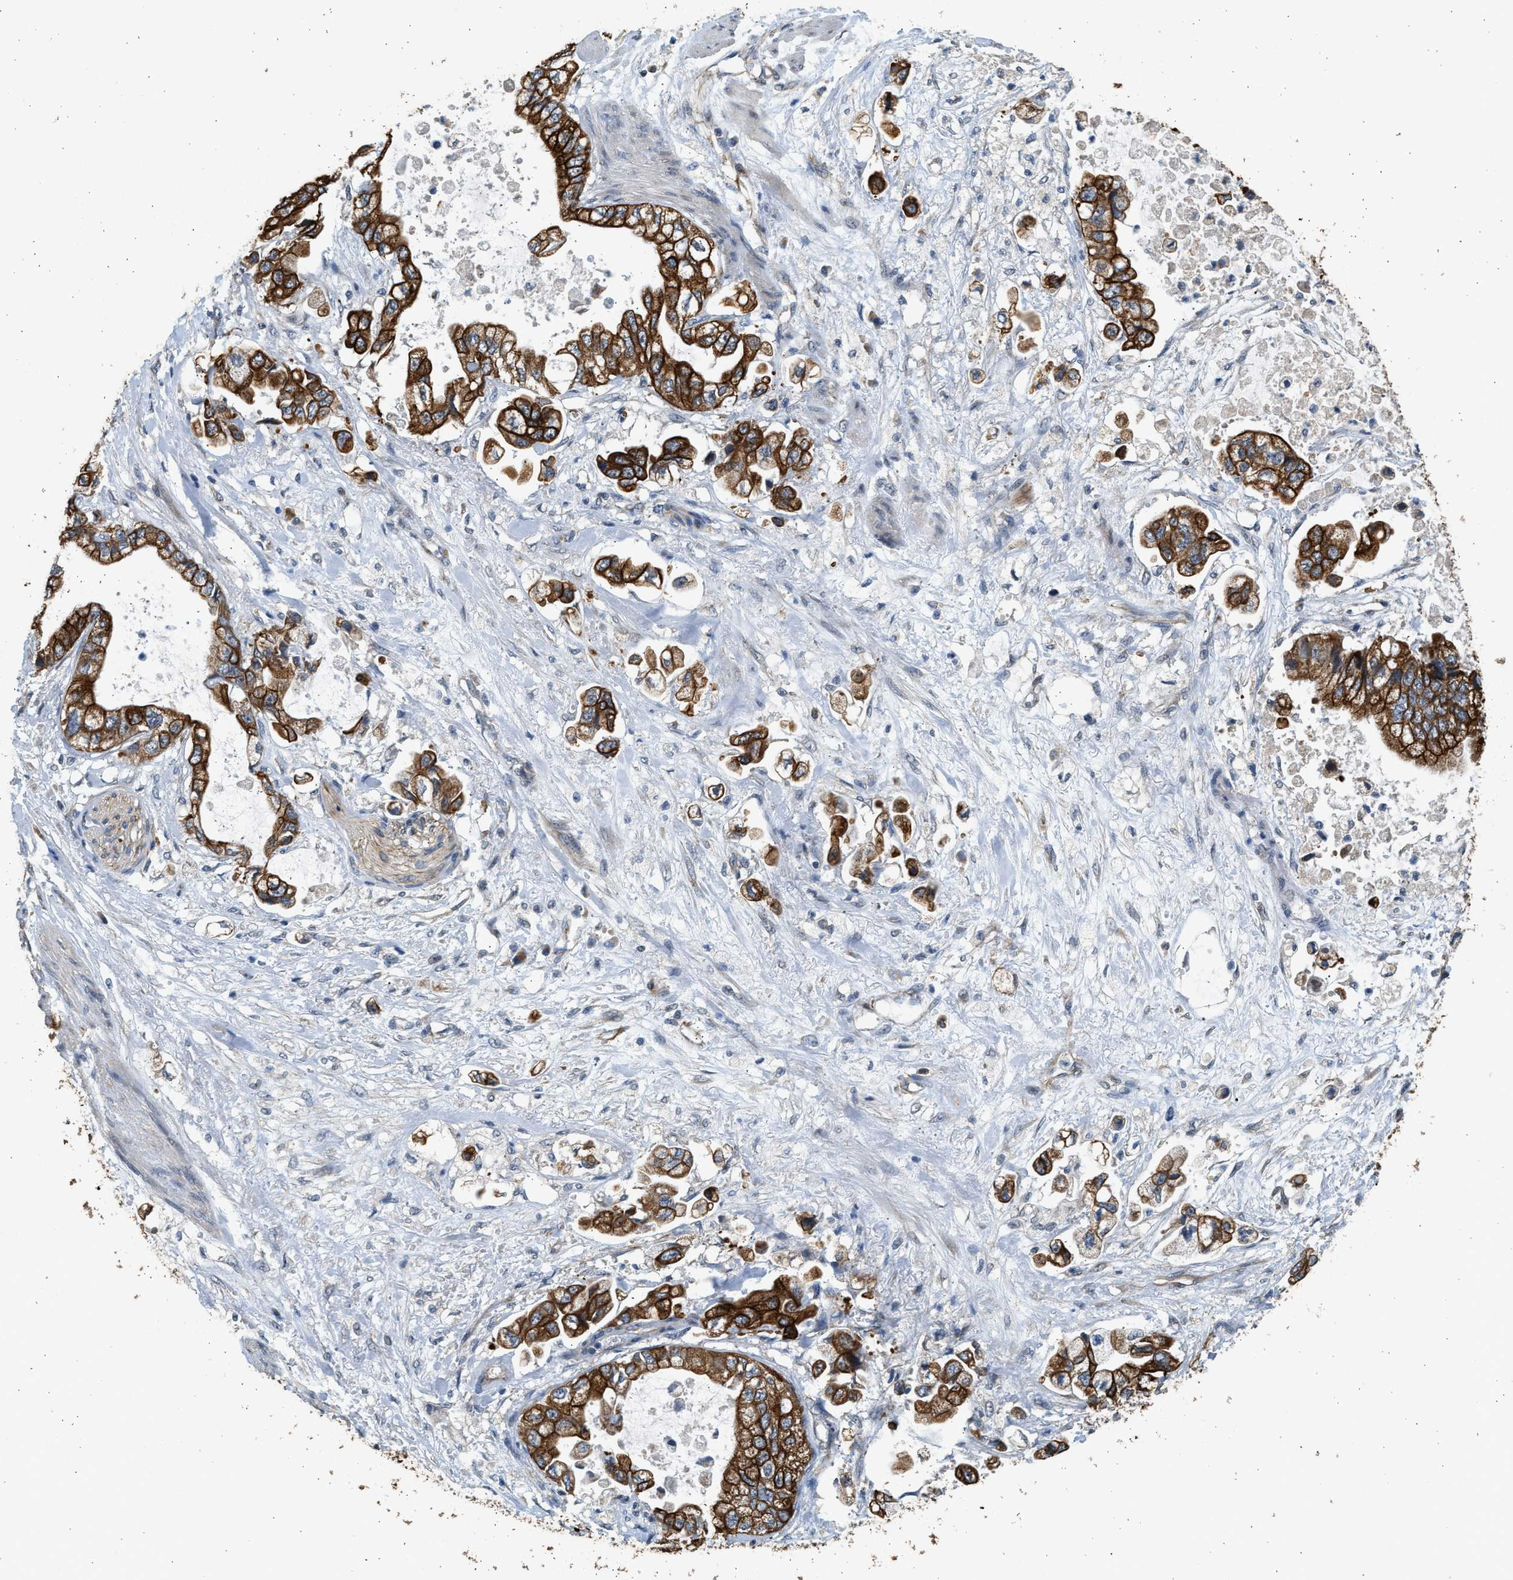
{"staining": {"intensity": "strong", "quantity": ">75%", "location": "cytoplasmic/membranous"}, "tissue": "stomach cancer", "cell_type": "Tumor cells", "image_type": "cancer", "snomed": [{"axis": "morphology", "description": "Normal tissue, NOS"}, {"axis": "morphology", "description": "Adenocarcinoma, NOS"}, {"axis": "topography", "description": "Stomach"}], "caption": "Brown immunohistochemical staining in stomach cancer demonstrates strong cytoplasmic/membranous positivity in approximately >75% of tumor cells.", "gene": "PCLO", "patient": {"sex": "male", "age": 62}}